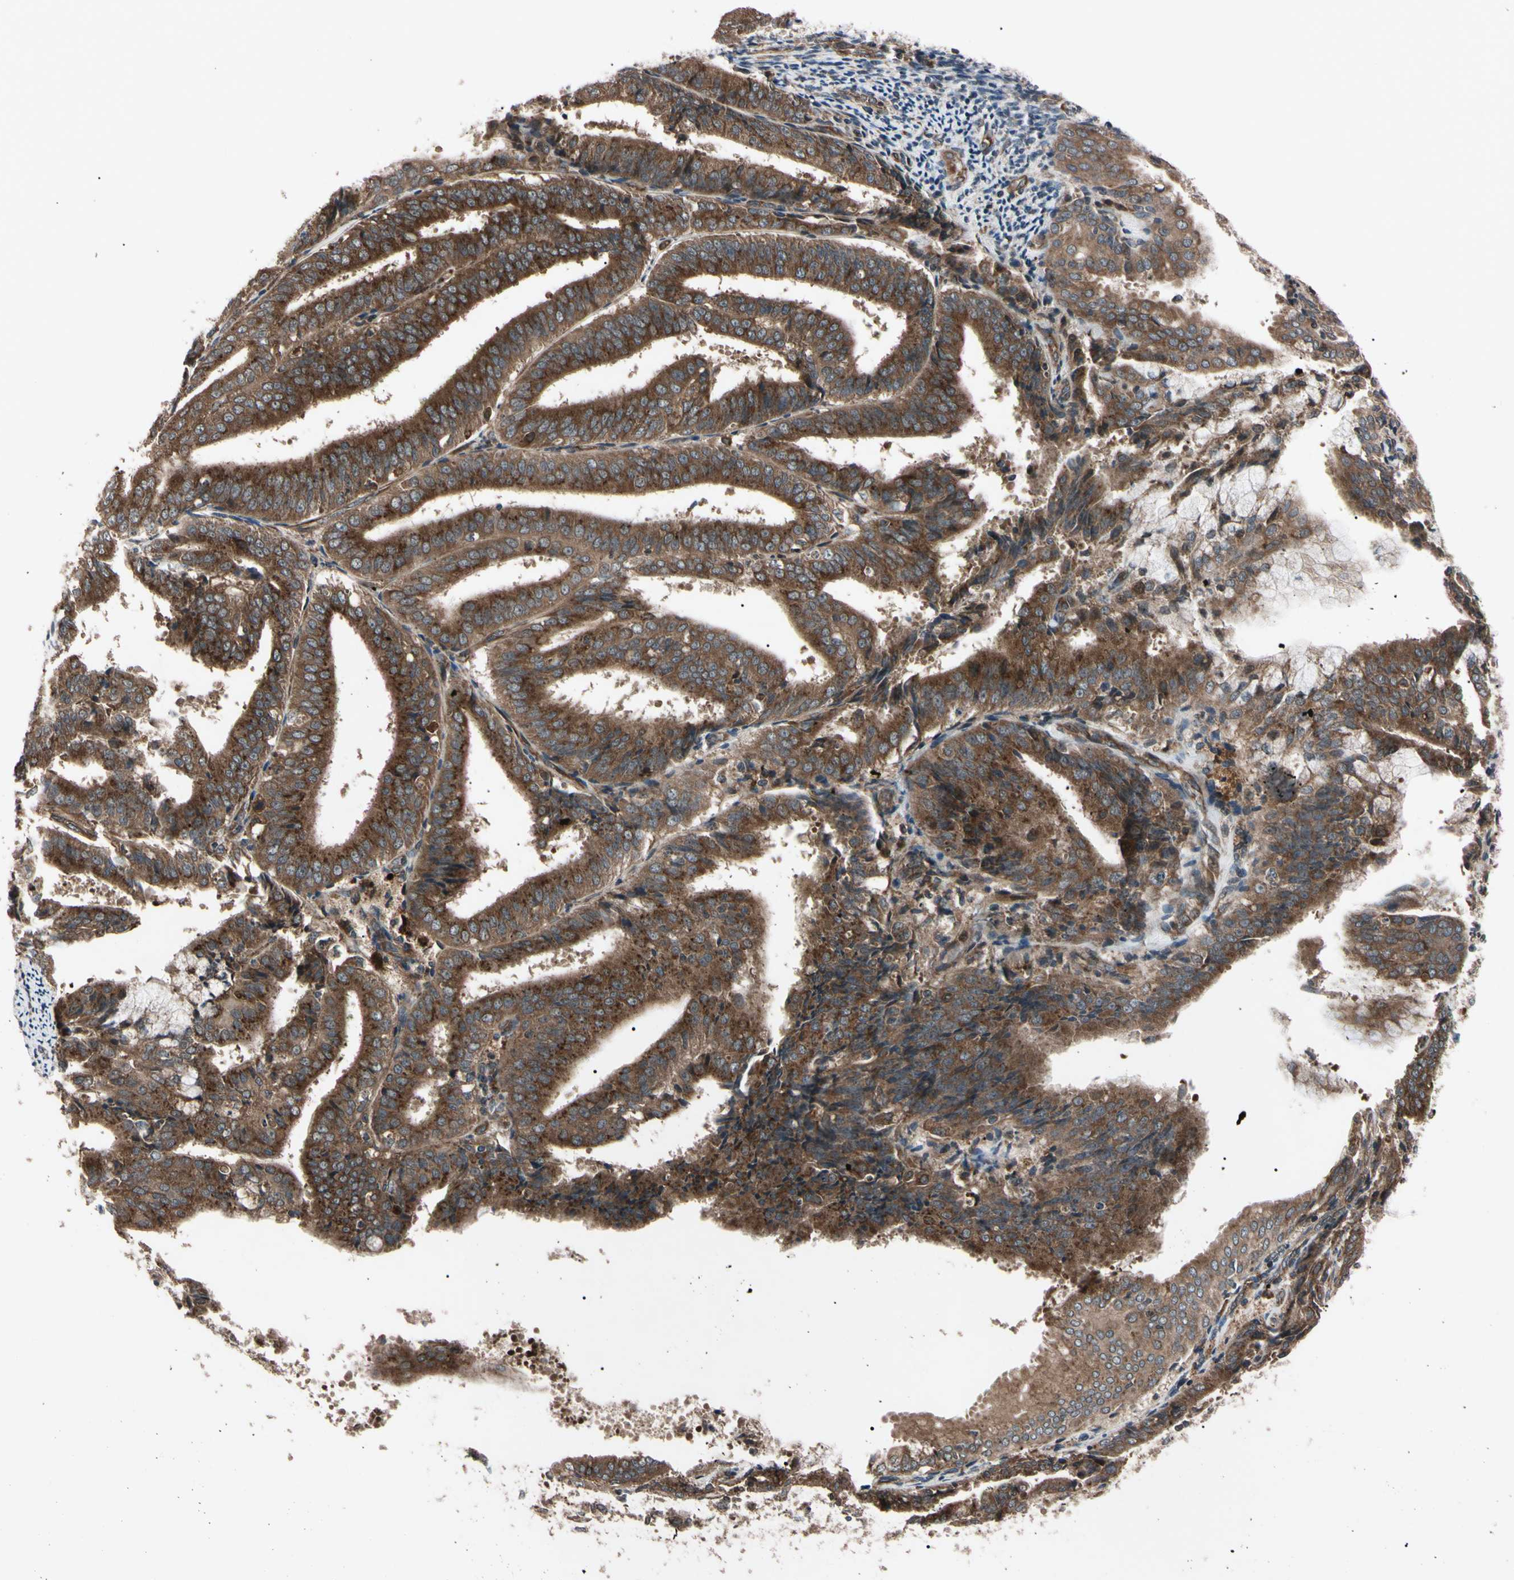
{"staining": {"intensity": "strong", "quantity": ">75%", "location": "cytoplasmic/membranous"}, "tissue": "endometrial cancer", "cell_type": "Tumor cells", "image_type": "cancer", "snomed": [{"axis": "morphology", "description": "Adenocarcinoma, NOS"}, {"axis": "topography", "description": "Endometrium"}], "caption": "There is high levels of strong cytoplasmic/membranous positivity in tumor cells of endometrial cancer, as demonstrated by immunohistochemical staining (brown color).", "gene": "GUCY1B1", "patient": {"sex": "female", "age": 63}}